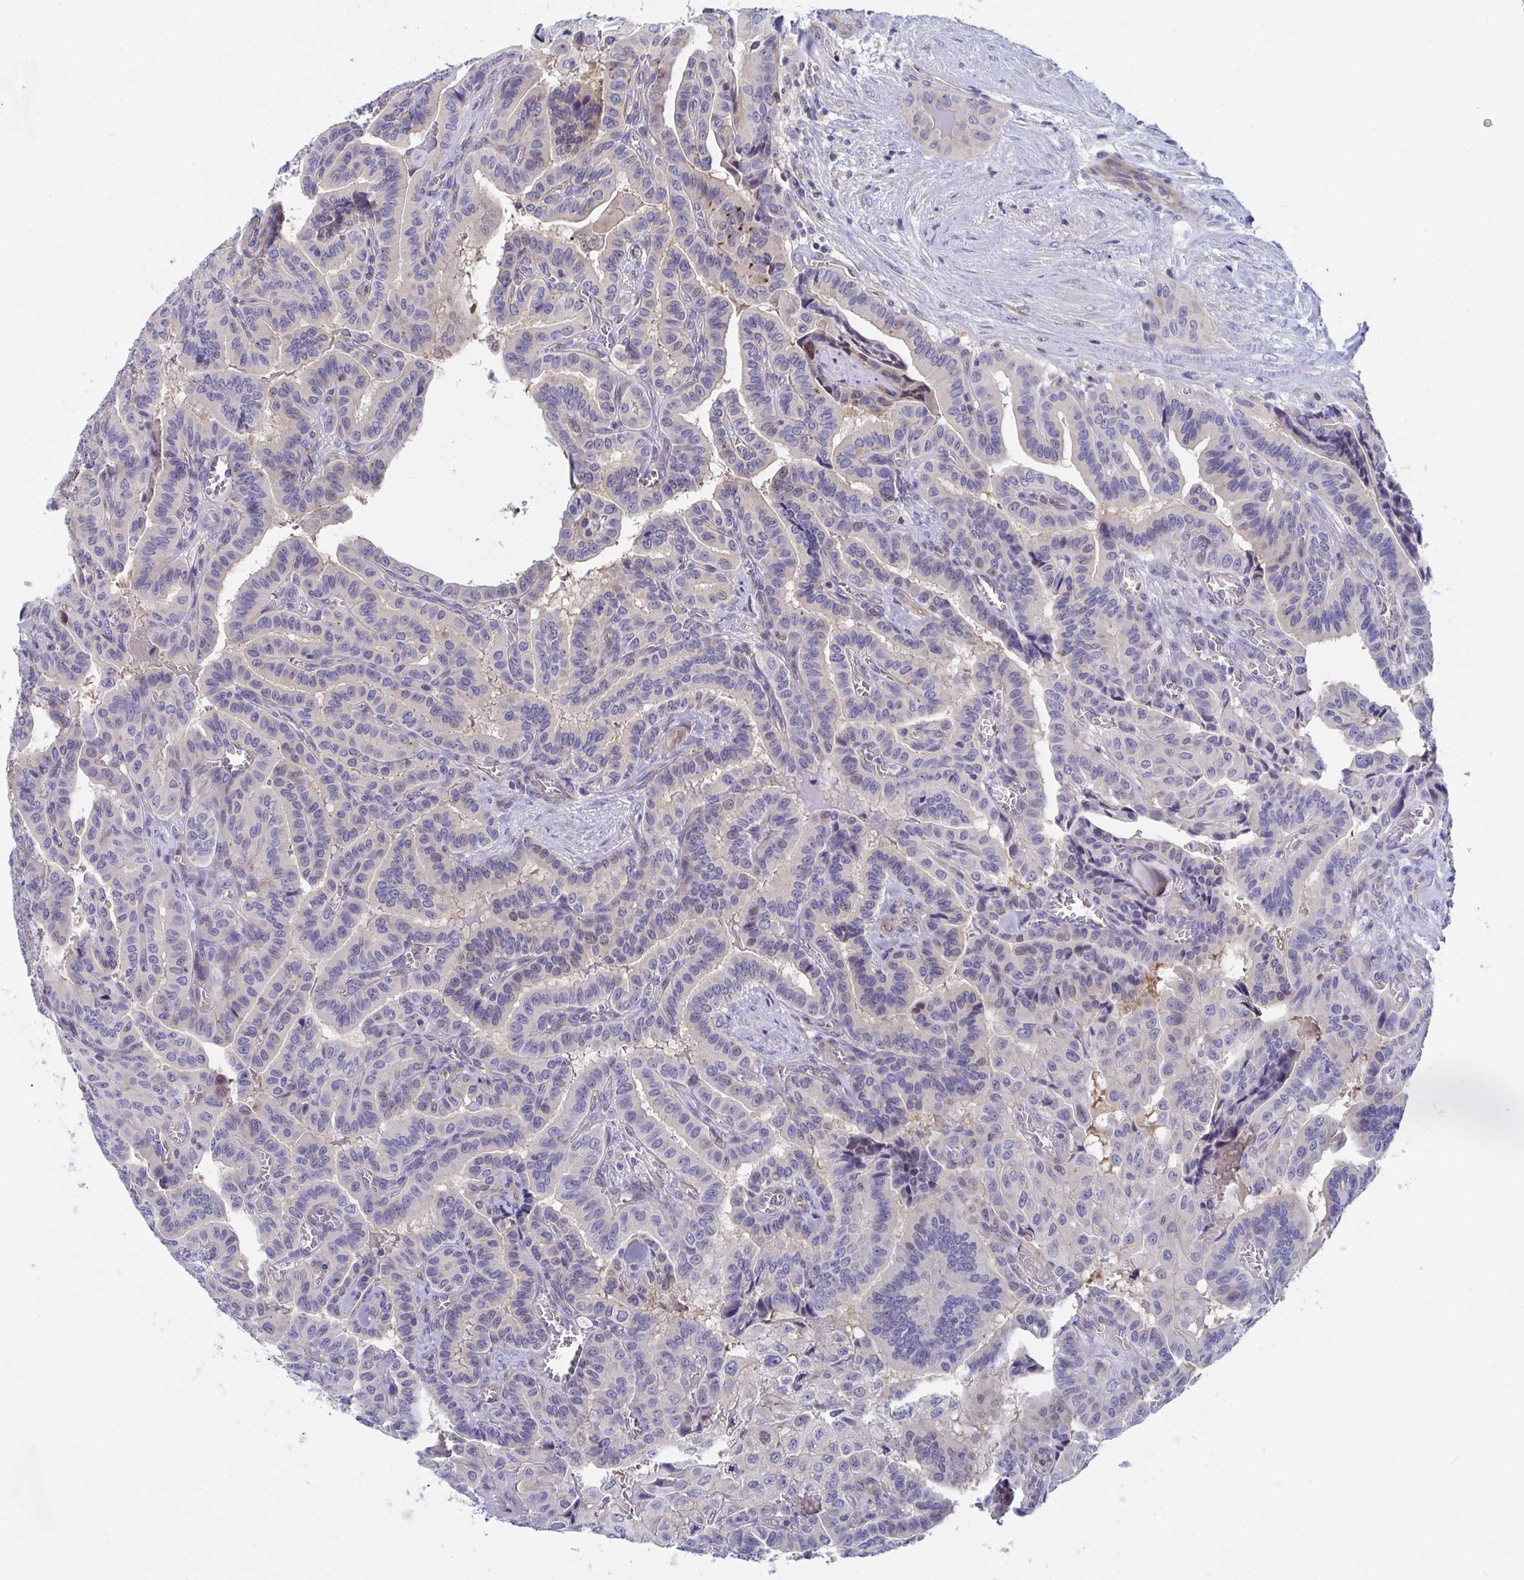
{"staining": {"intensity": "weak", "quantity": "<25%", "location": "cytoplasmic/membranous,nuclear"}, "tissue": "thyroid cancer", "cell_type": "Tumor cells", "image_type": "cancer", "snomed": [{"axis": "morphology", "description": "Papillary adenocarcinoma, NOS"}, {"axis": "morphology", "description": "Papillary adenoma metastatic"}, {"axis": "topography", "description": "Thyroid gland"}], "caption": "Protein analysis of papillary adenoma metastatic (thyroid) reveals no significant expression in tumor cells.", "gene": "P2RX3", "patient": {"sex": "male", "age": 87}}